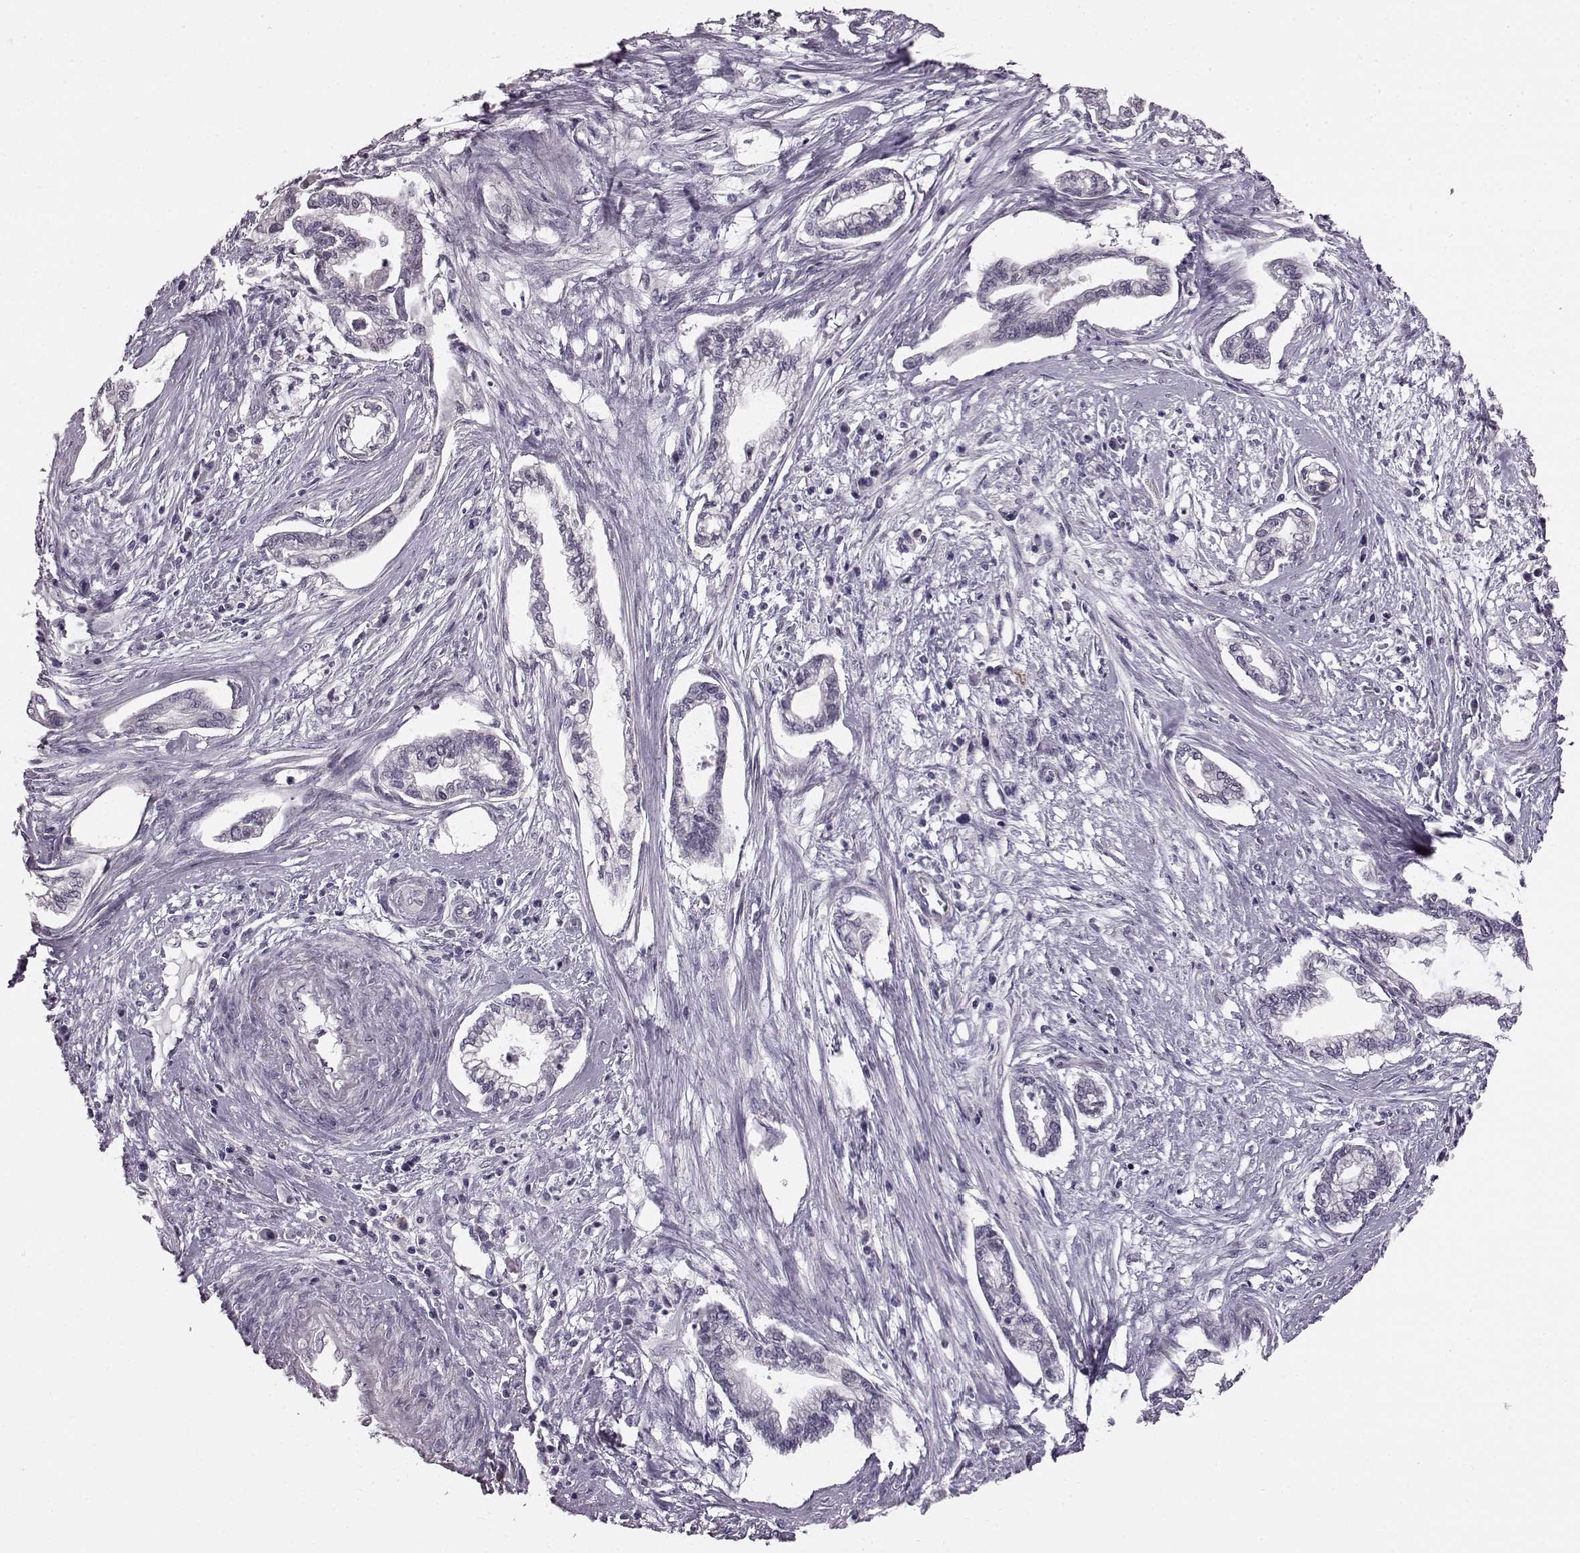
{"staining": {"intensity": "negative", "quantity": "none", "location": "none"}, "tissue": "cervical cancer", "cell_type": "Tumor cells", "image_type": "cancer", "snomed": [{"axis": "morphology", "description": "Adenocarcinoma, NOS"}, {"axis": "topography", "description": "Cervix"}], "caption": "Cervical cancer (adenocarcinoma) was stained to show a protein in brown. There is no significant expression in tumor cells.", "gene": "TCHHL1", "patient": {"sex": "female", "age": 62}}